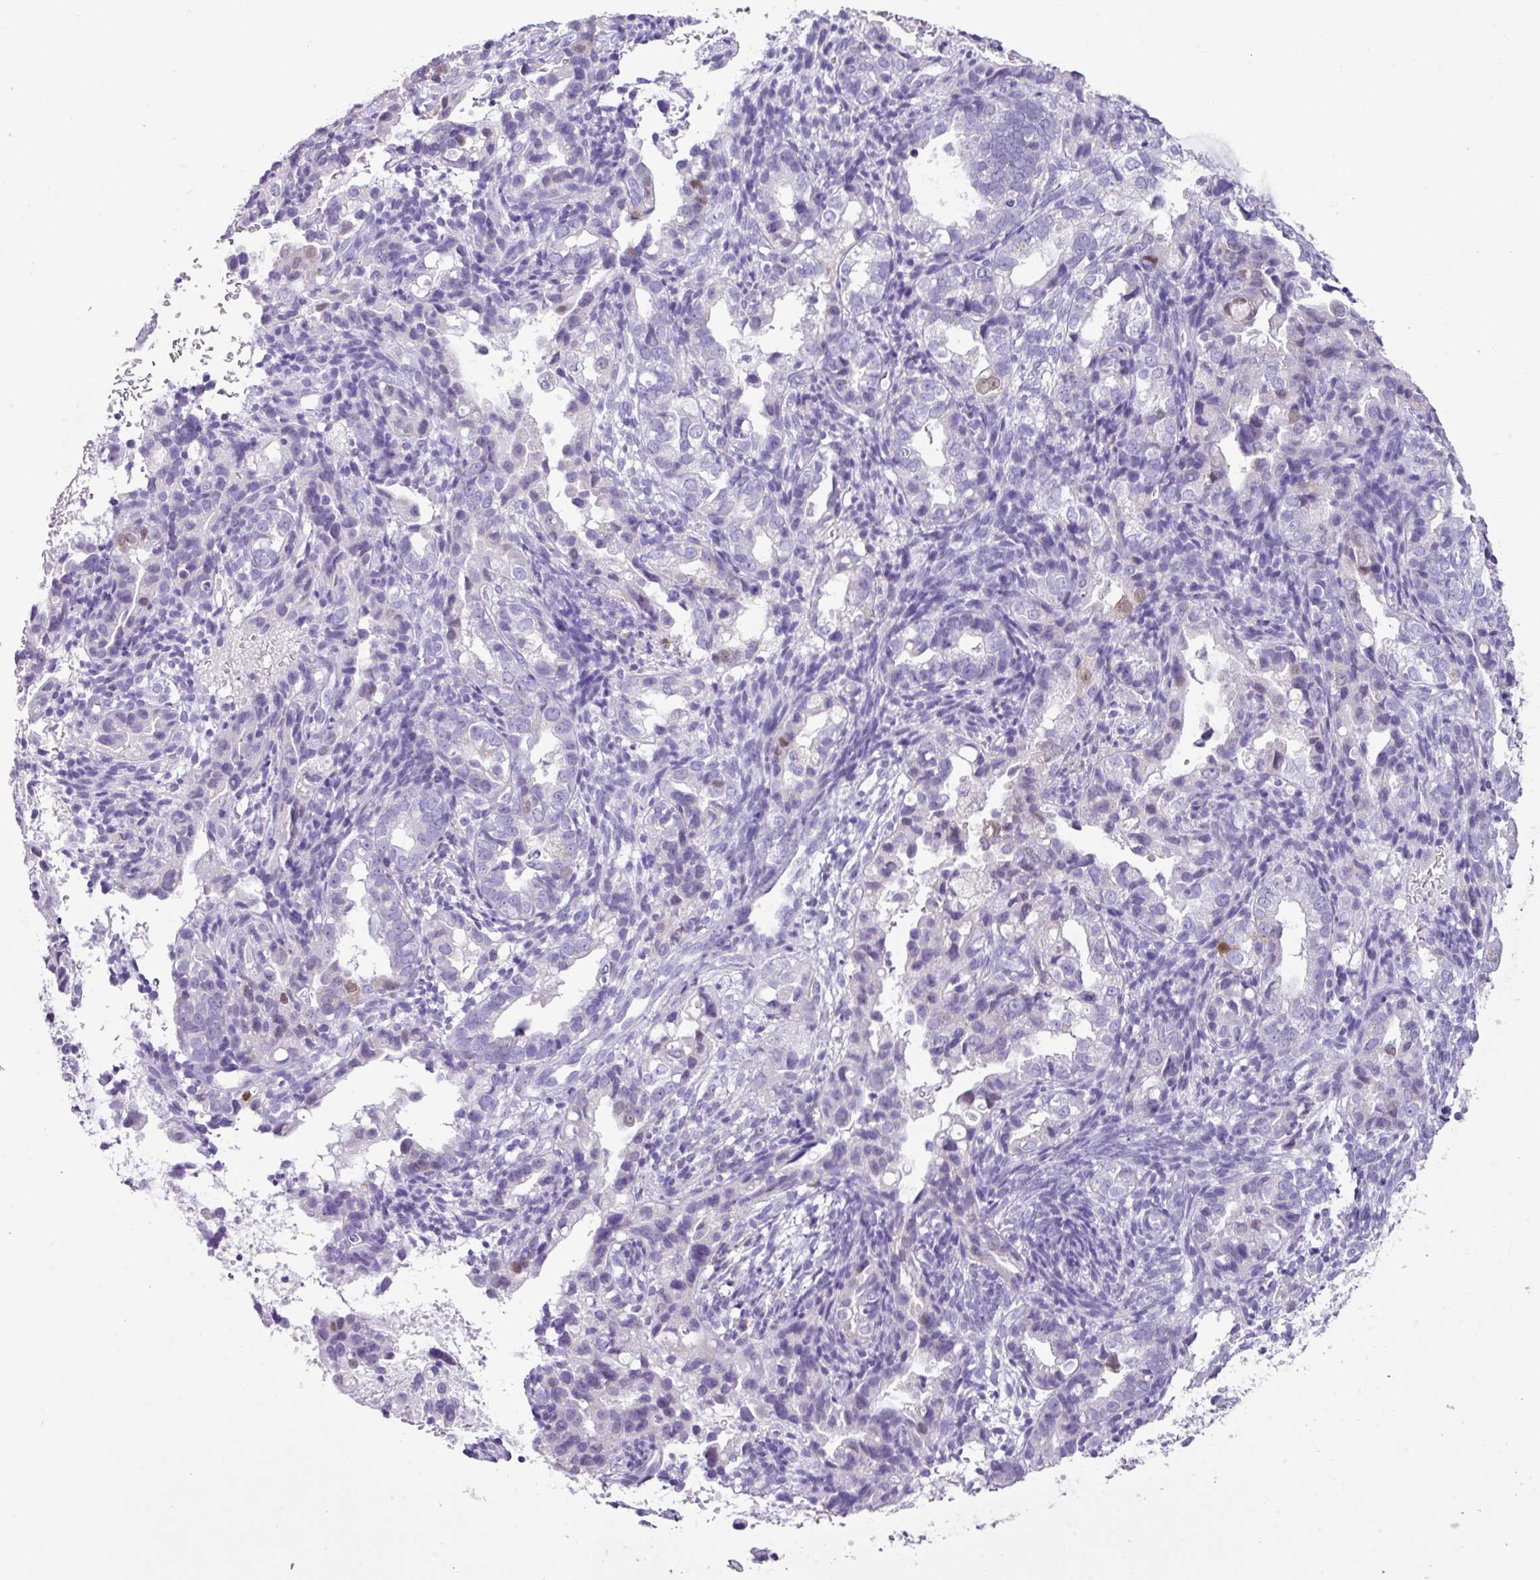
{"staining": {"intensity": "negative", "quantity": "none", "location": "none"}, "tissue": "endometrial cancer", "cell_type": "Tumor cells", "image_type": "cancer", "snomed": [{"axis": "morphology", "description": "Adenocarcinoma, NOS"}, {"axis": "topography", "description": "Endometrium"}], "caption": "An image of human adenocarcinoma (endometrial) is negative for staining in tumor cells.", "gene": "NCCRP1", "patient": {"sex": "female", "age": 57}}